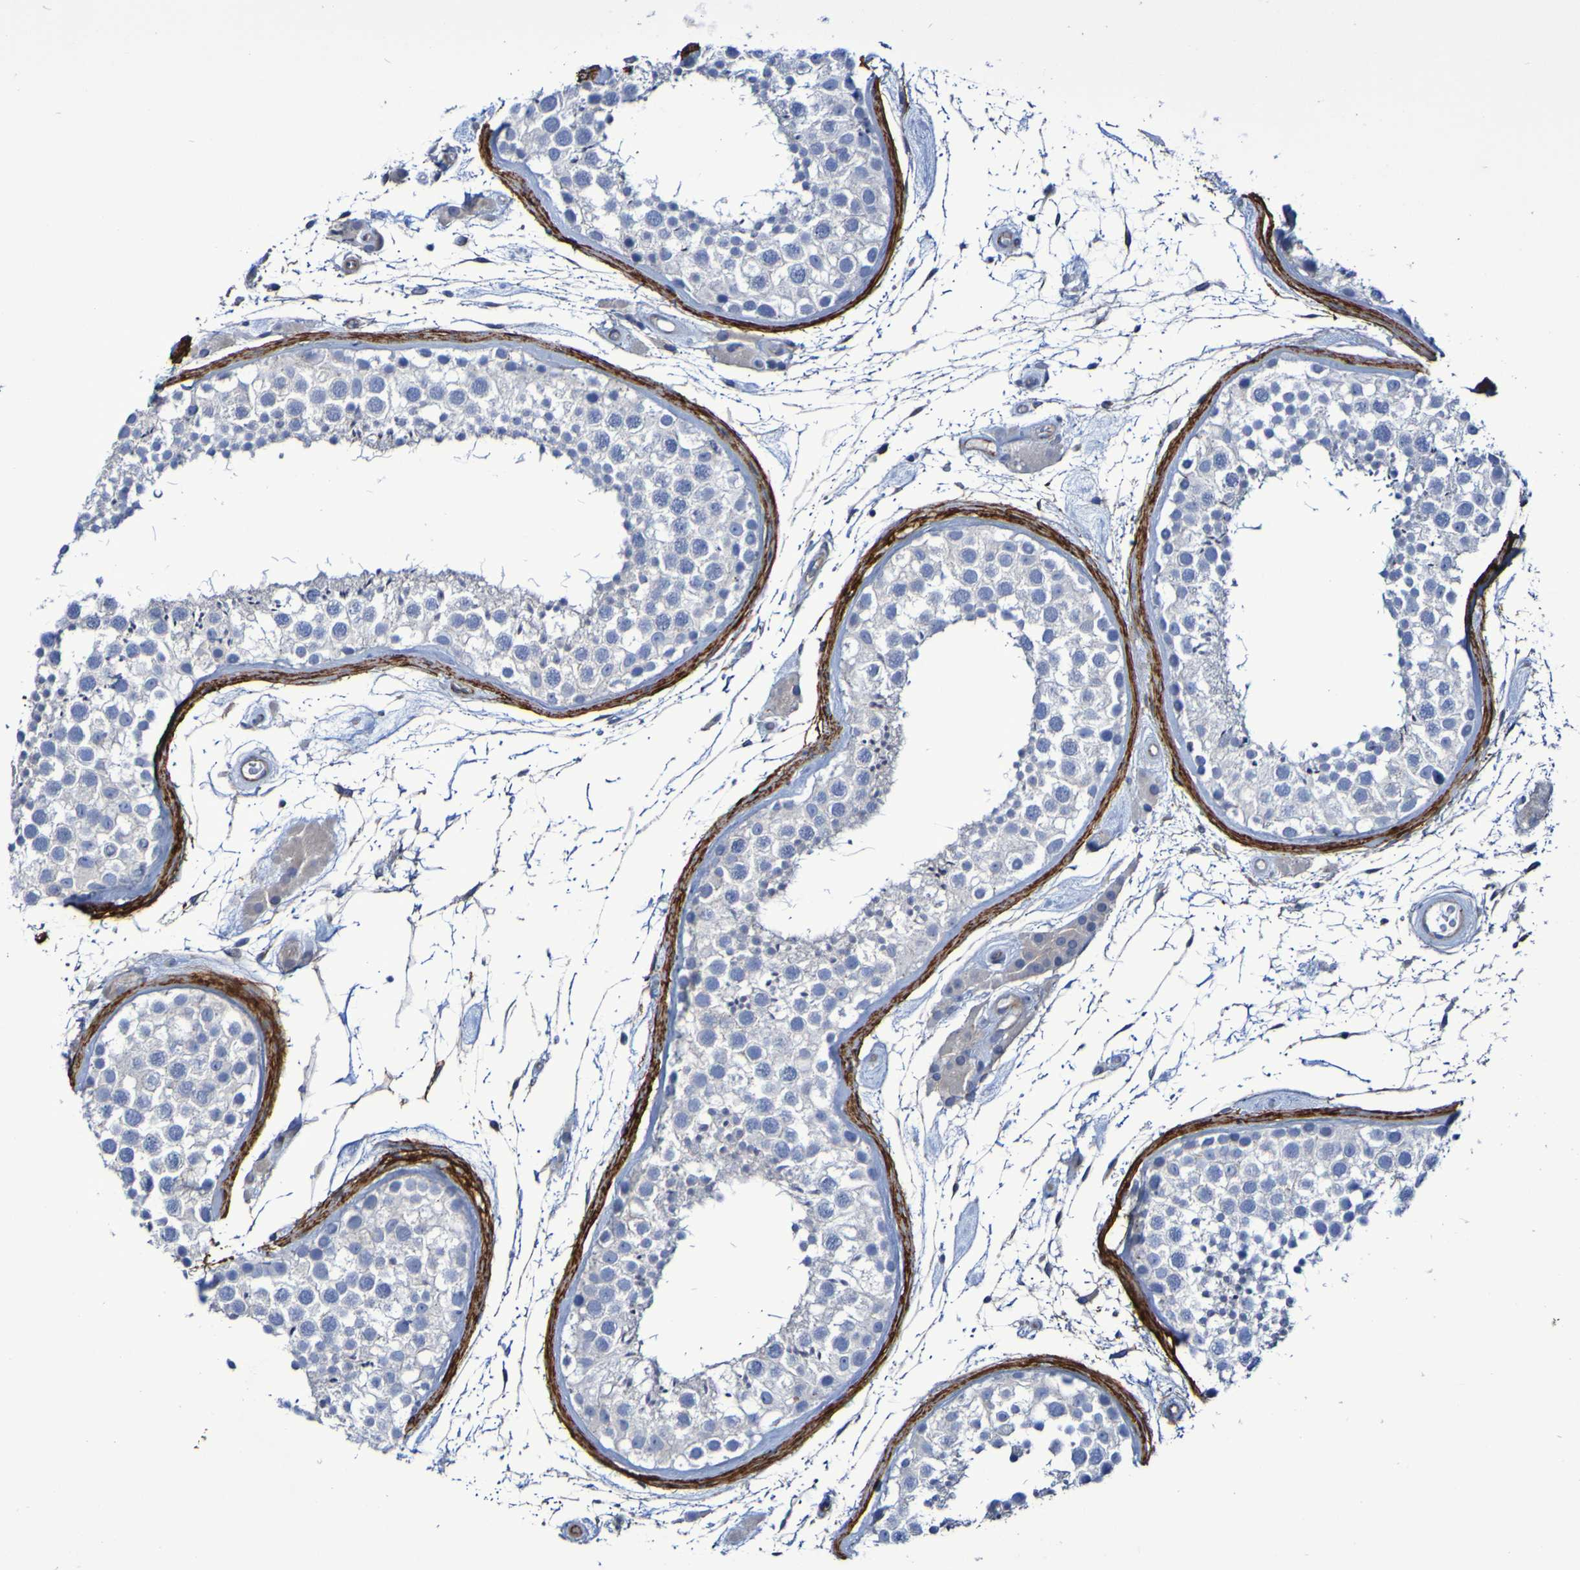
{"staining": {"intensity": "negative", "quantity": "none", "location": "none"}, "tissue": "testis", "cell_type": "Cells in seminiferous ducts", "image_type": "normal", "snomed": [{"axis": "morphology", "description": "Normal tissue, NOS"}, {"axis": "topography", "description": "Testis"}], "caption": "Photomicrograph shows no significant protein expression in cells in seminiferous ducts of unremarkable testis. (DAB (3,3'-diaminobenzidine) immunohistochemistry (IHC) visualized using brightfield microscopy, high magnification).", "gene": "LPP", "patient": {"sex": "male", "age": 46}}